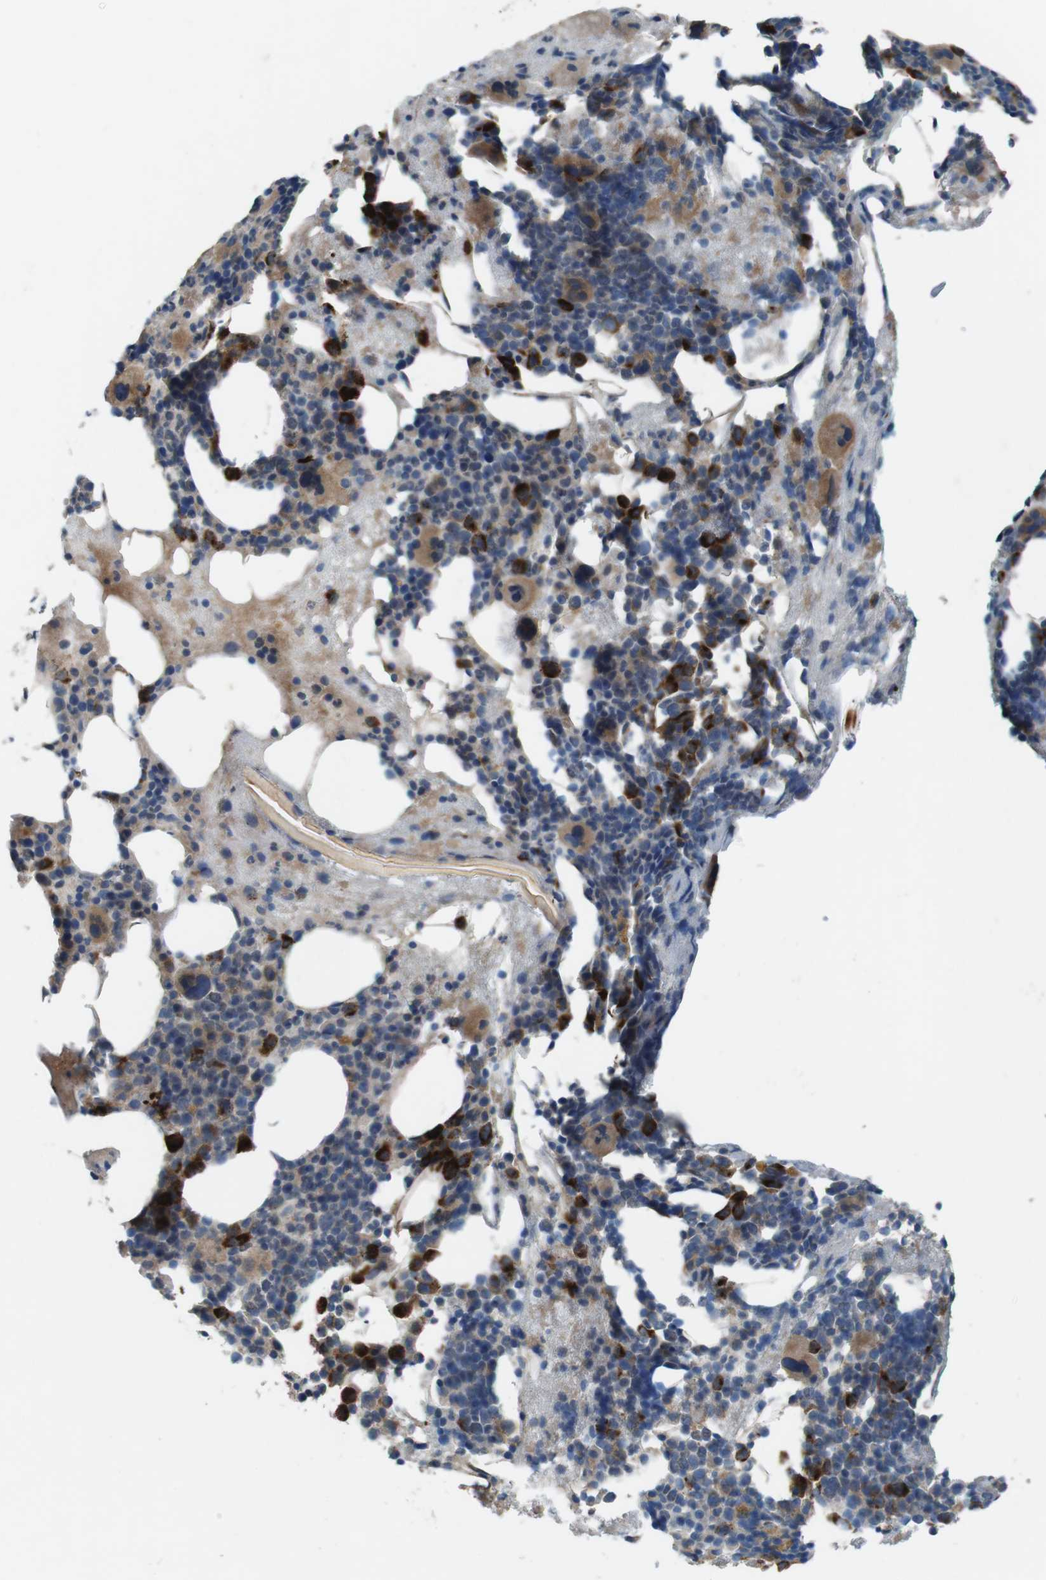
{"staining": {"intensity": "strong", "quantity": "25%-75%", "location": "cytoplasmic/membranous"}, "tissue": "bone marrow", "cell_type": "Hematopoietic cells", "image_type": "normal", "snomed": [{"axis": "morphology", "description": "Normal tissue, NOS"}, {"axis": "morphology", "description": "Inflammation, NOS"}, {"axis": "topography", "description": "Bone marrow"}], "caption": "Immunohistochemistry (IHC) histopathology image of normal human bone marrow stained for a protein (brown), which reveals high levels of strong cytoplasmic/membranous staining in approximately 25%-75% of hematopoietic cells.", "gene": "MOGAT3", "patient": {"sex": "male", "age": 43}}